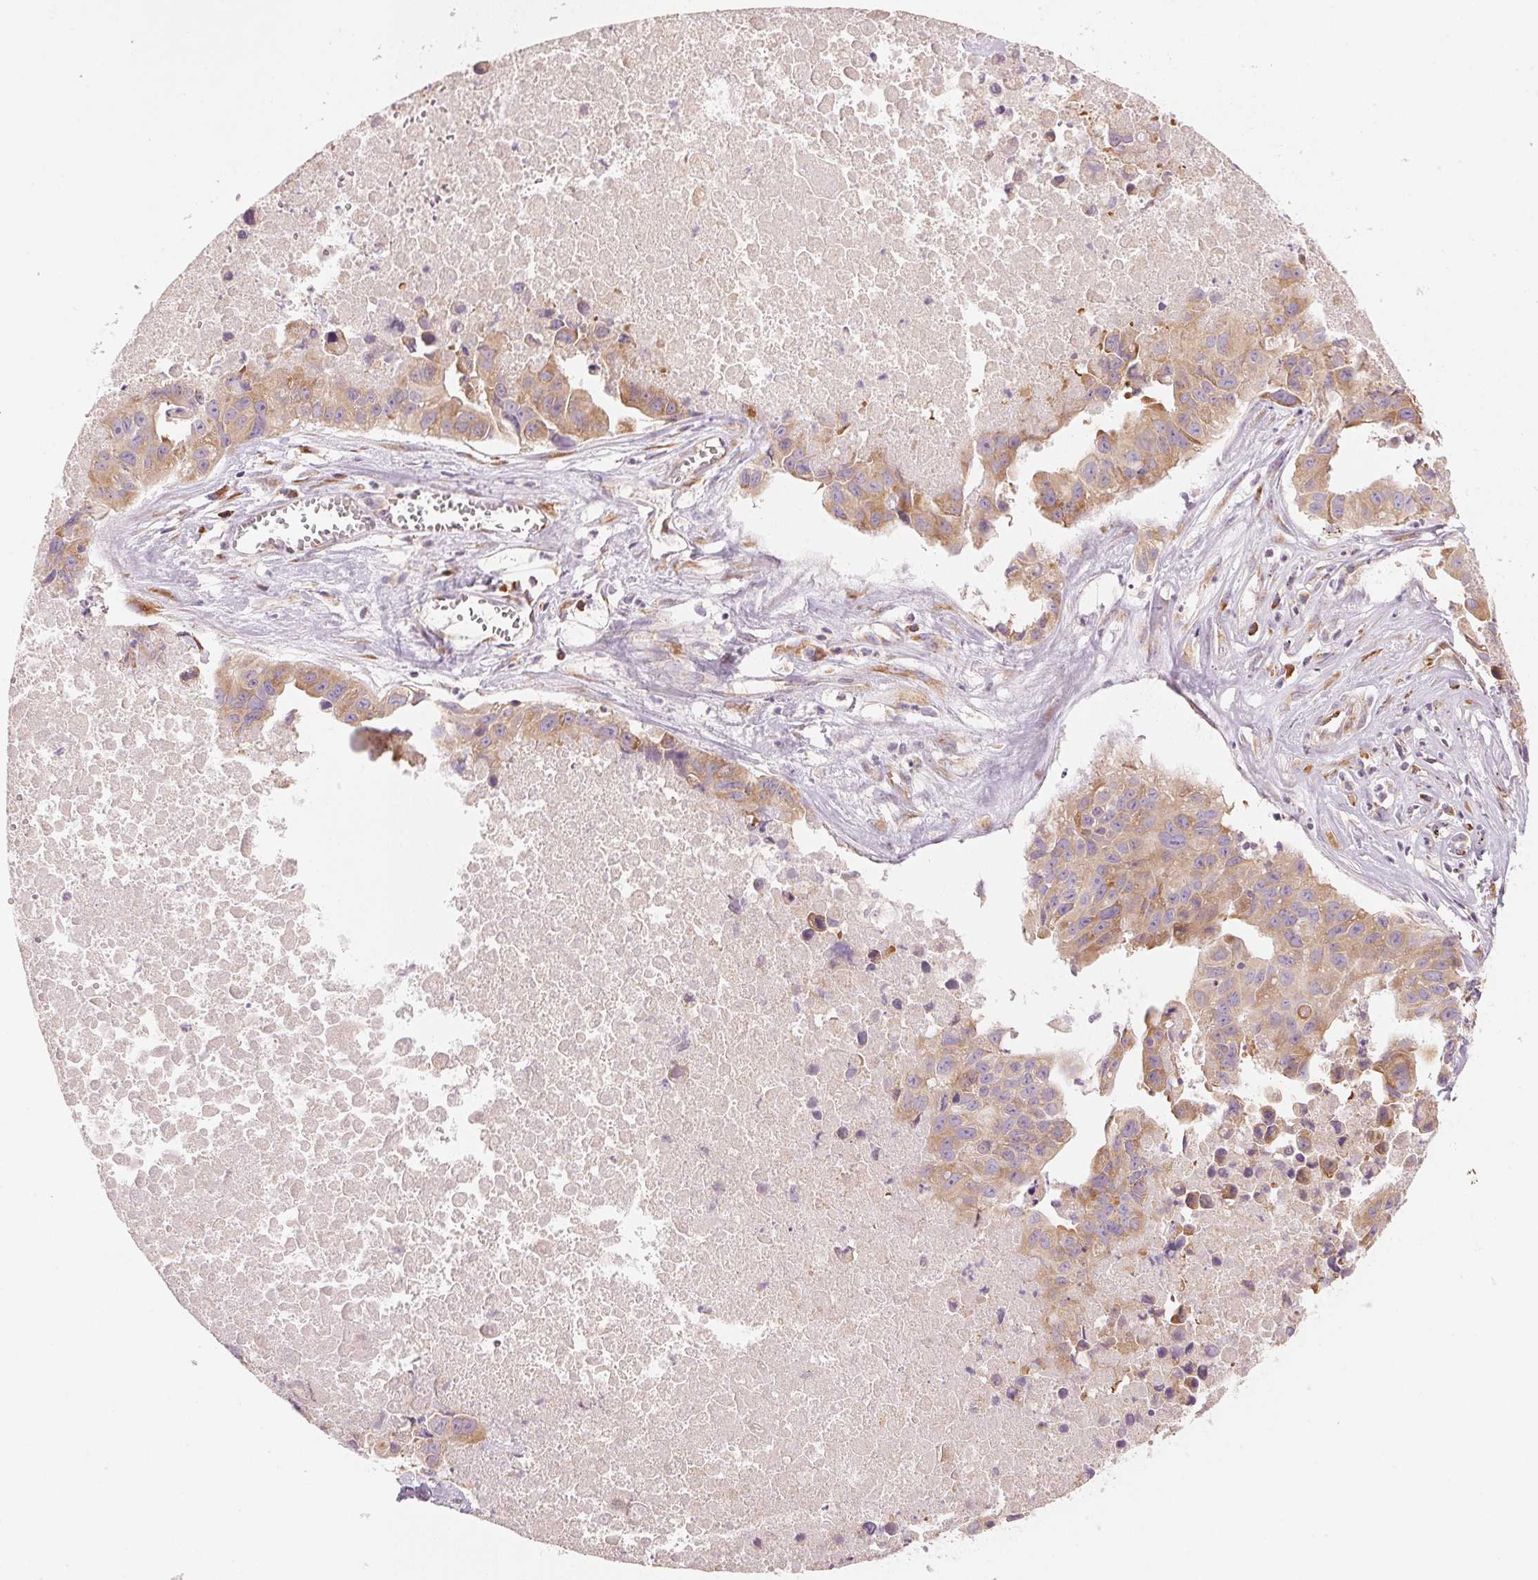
{"staining": {"intensity": "weak", "quantity": ">75%", "location": "cytoplasmic/membranous"}, "tissue": "lung cancer", "cell_type": "Tumor cells", "image_type": "cancer", "snomed": [{"axis": "morphology", "description": "Adenocarcinoma, NOS"}, {"axis": "topography", "description": "Lymph node"}, {"axis": "topography", "description": "Lung"}], "caption": "High-power microscopy captured an IHC image of lung cancer, revealing weak cytoplasmic/membranous staining in approximately >75% of tumor cells.", "gene": "BLOC1S2", "patient": {"sex": "male", "age": 64}}